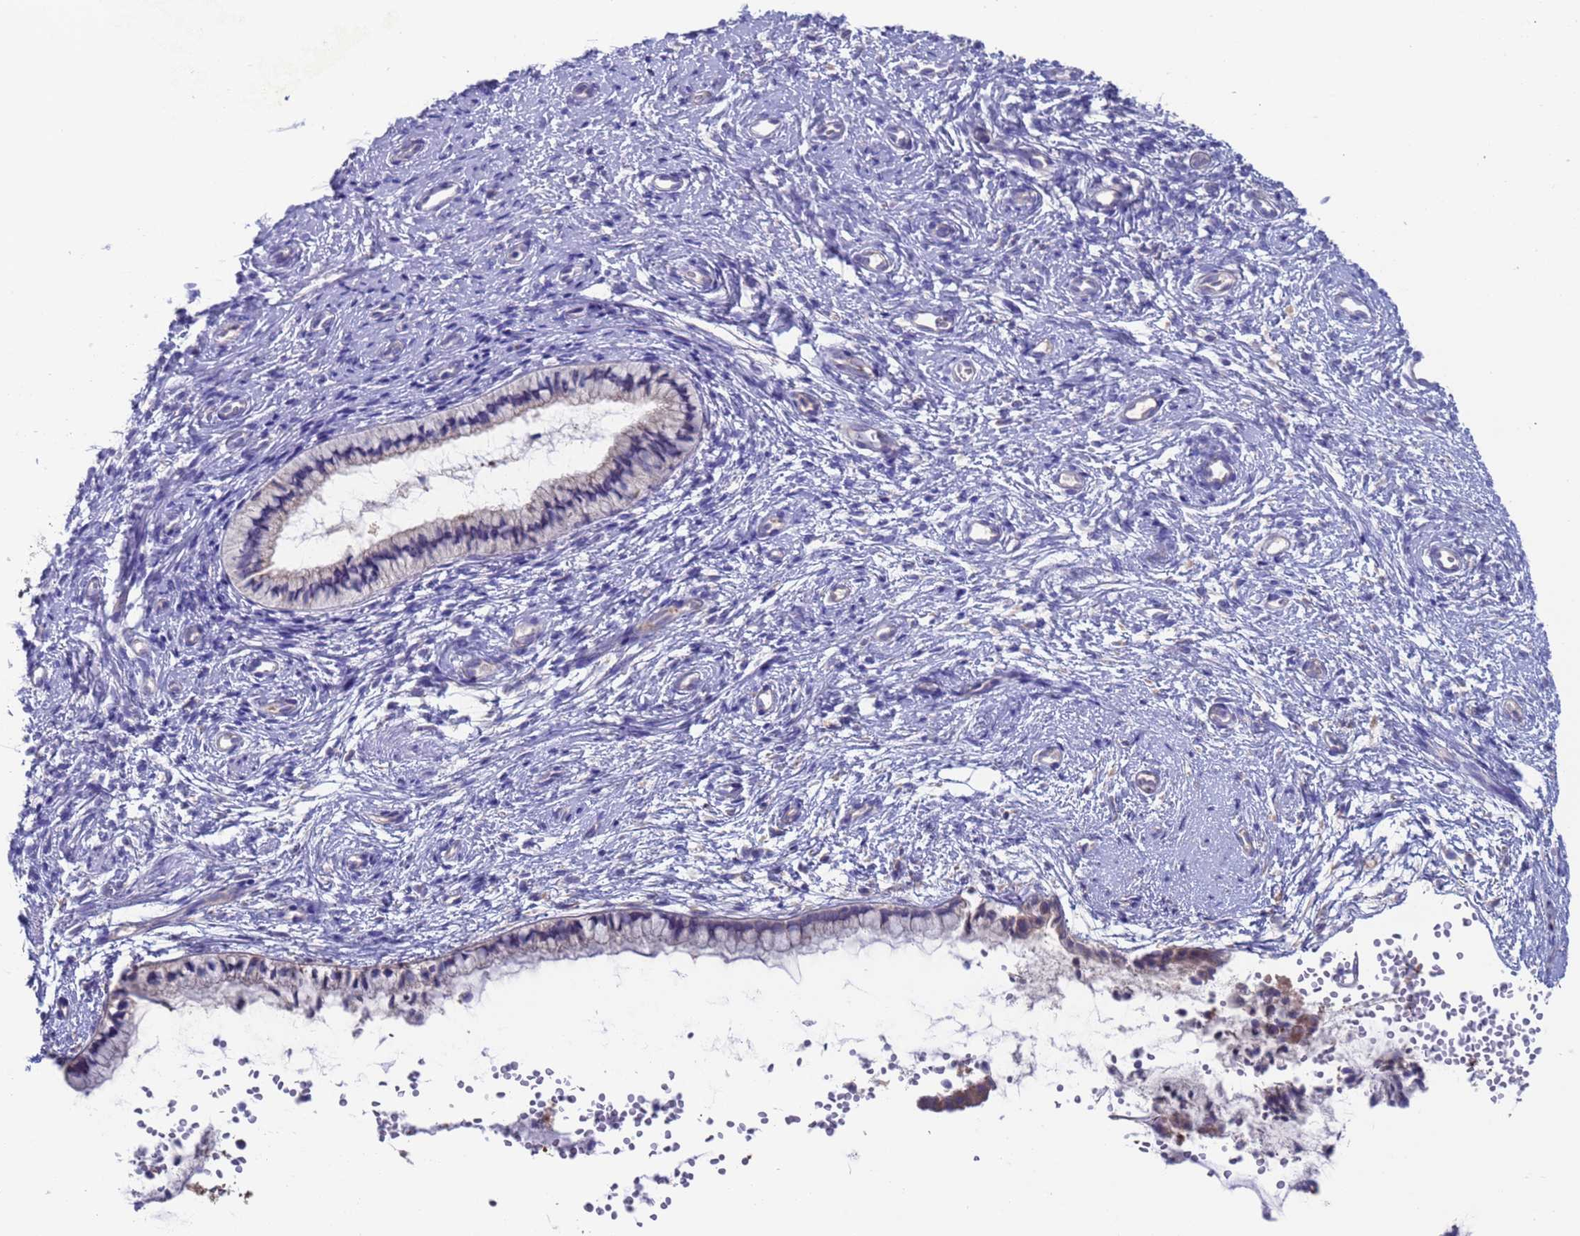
{"staining": {"intensity": "weak", "quantity": "<25%", "location": "cytoplasmic/membranous"}, "tissue": "cervix", "cell_type": "Glandular cells", "image_type": "normal", "snomed": [{"axis": "morphology", "description": "Normal tissue, NOS"}, {"axis": "topography", "description": "Cervix"}], "caption": "High power microscopy micrograph of an immunohistochemistry (IHC) micrograph of unremarkable cervix, revealing no significant expression in glandular cells.", "gene": "PET117", "patient": {"sex": "female", "age": 57}}